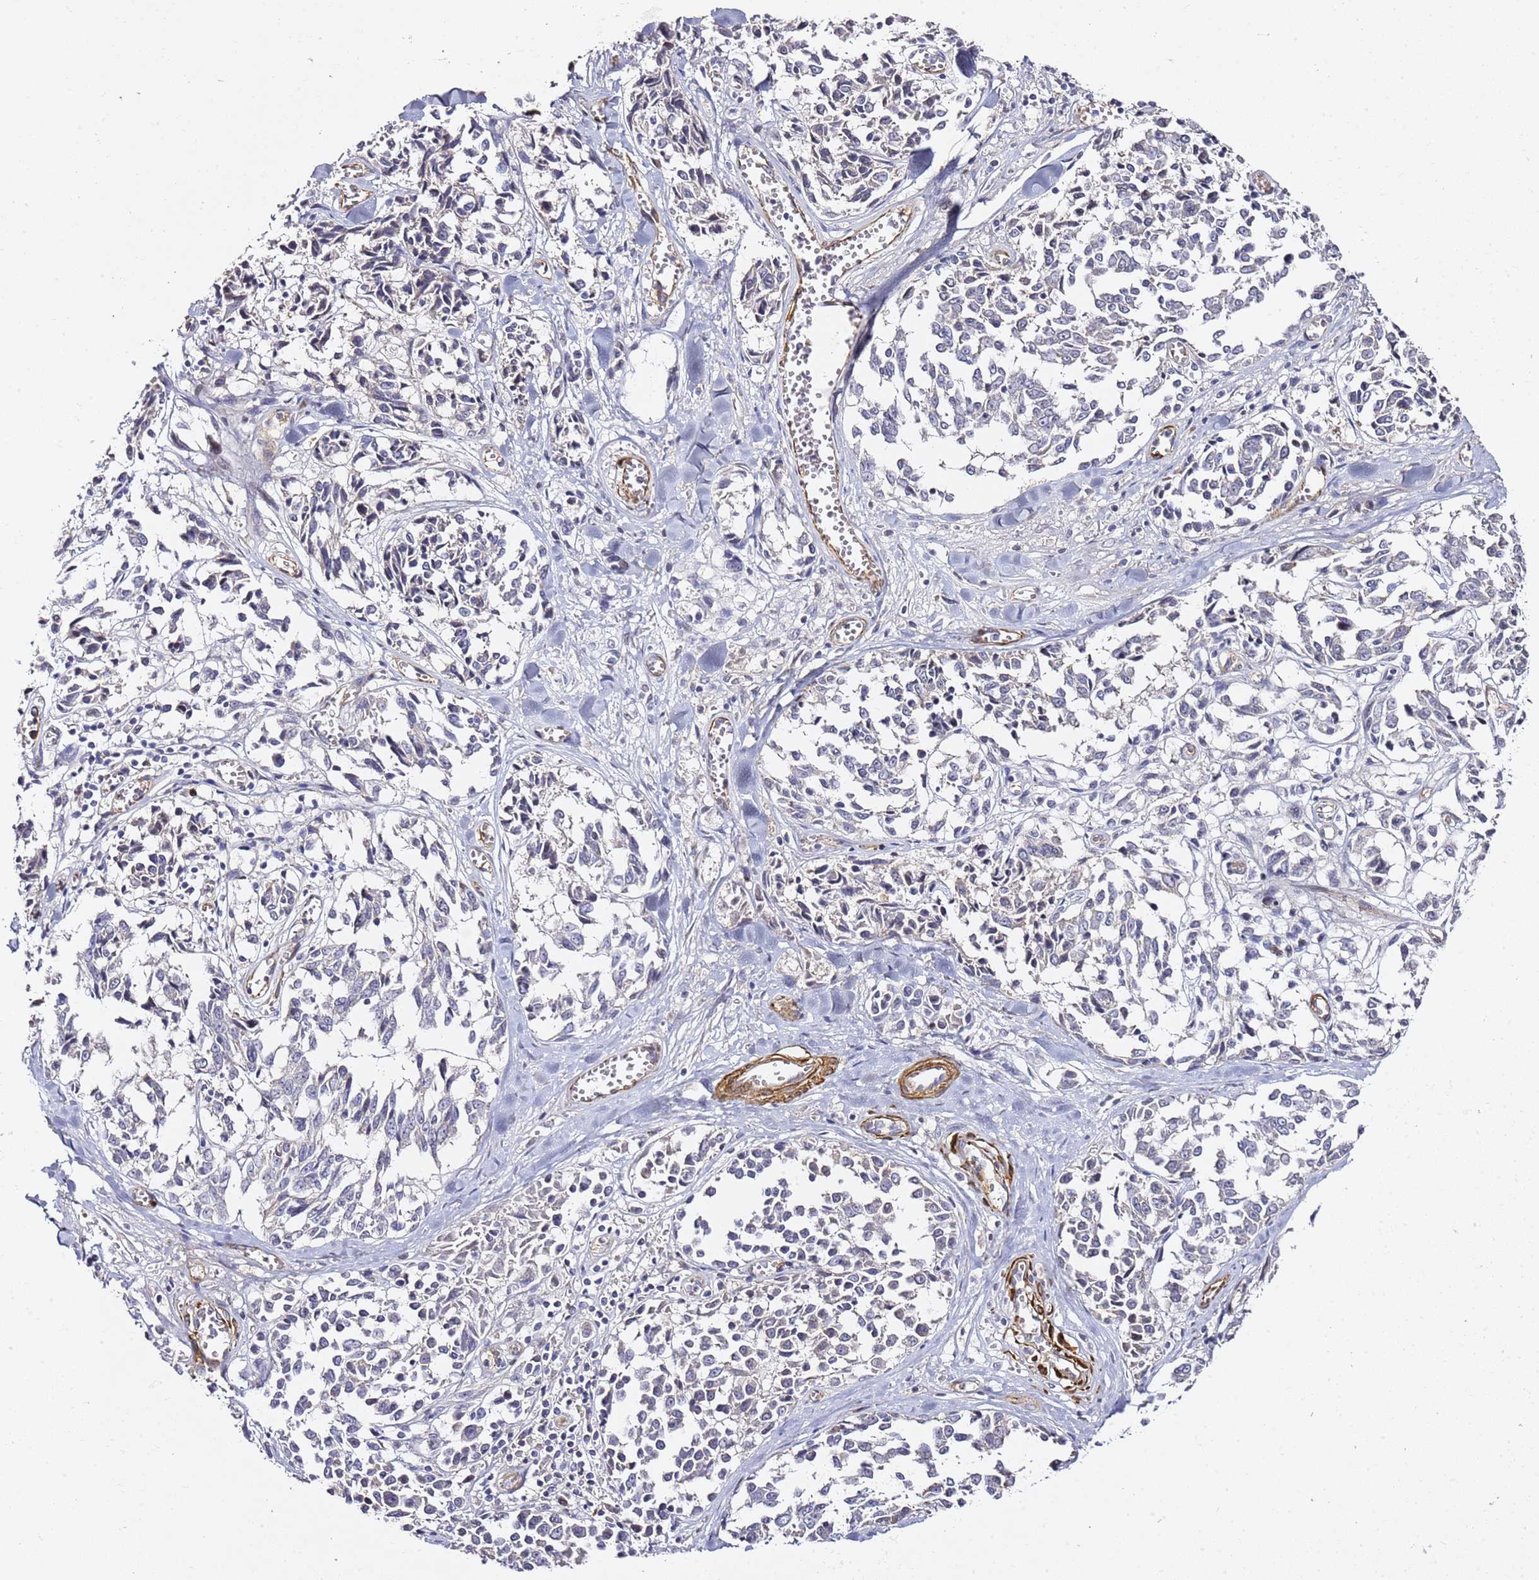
{"staining": {"intensity": "negative", "quantity": "none", "location": "none"}, "tissue": "melanoma", "cell_type": "Tumor cells", "image_type": "cancer", "snomed": [{"axis": "morphology", "description": "Malignant melanoma, NOS"}, {"axis": "topography", "description": "Skin"}], "caption": "Micrograph shows no protein positivity in tumor cells of melanoma tissue. Brightfield microscopy of immunohistochemistry (IHC) stained with DAB (brown) and hematoxylin (blue), captured at high magnification.", "gene": "EPS8L1", "patient": {"sex": "female", "age": 64}}